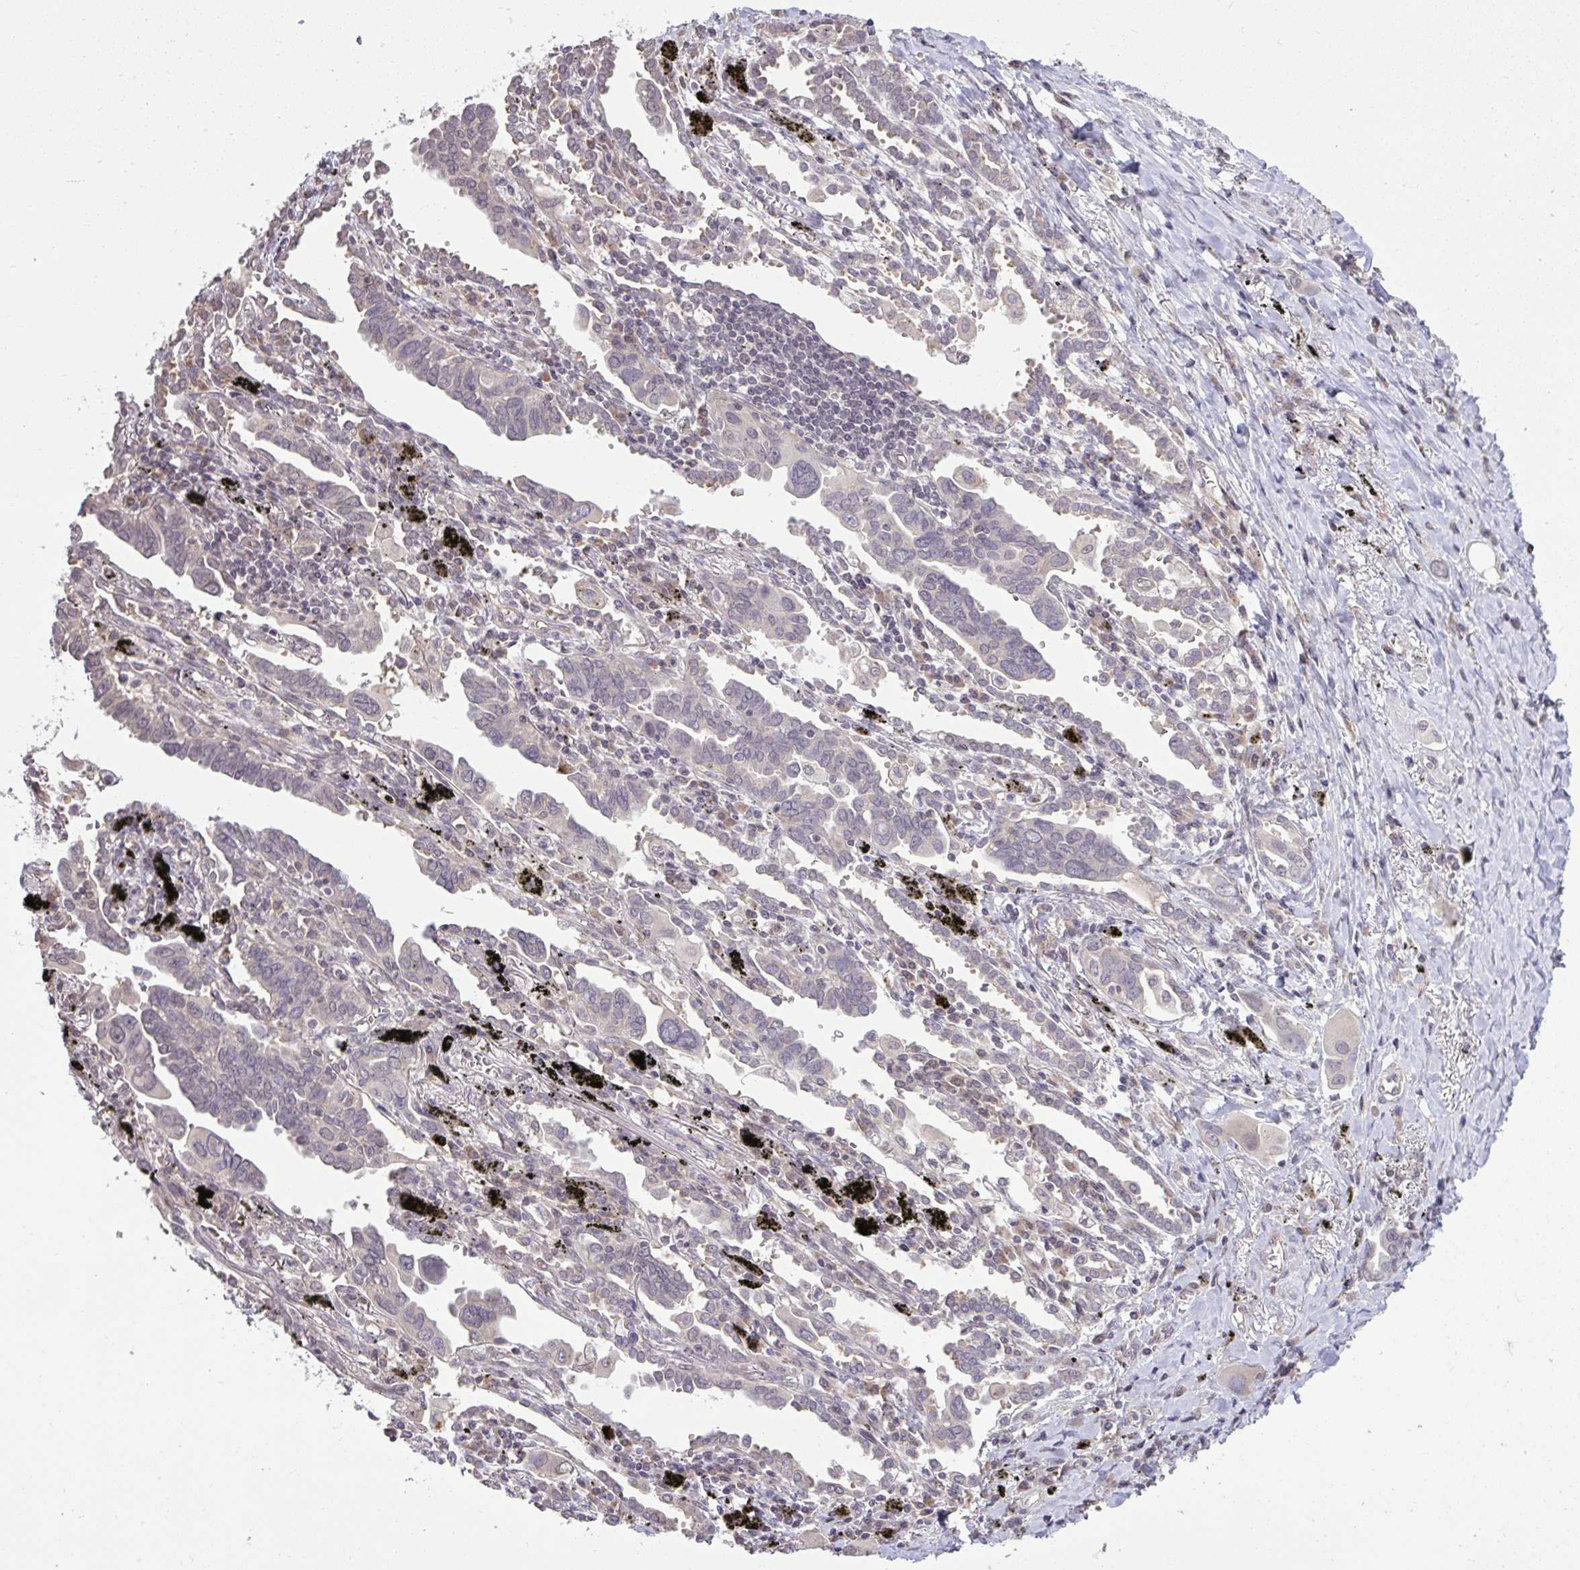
{"staining": {"intensity": "negative", "quantity": "none", "location": "none"}, "tissue": "lung cancer", "cell_type": "Tumor cells", "image_type": "cancer", "snomed": [{"axis": "morphology", "description": "Adenocarcinoma, NOS"}, {"axis": "topography", "description": "Lung"}], "caption": "Immunohistochemical staining of human lung cancer displays no significant expression in tumor cells. The staining is performed using DAB (3,3'-diaminobenzidine) brown chromogen with nuclei counter-stained in using hematoxylin.", "gene": "CYP20A1", "patient": {"sex": "male", "age": 76}}